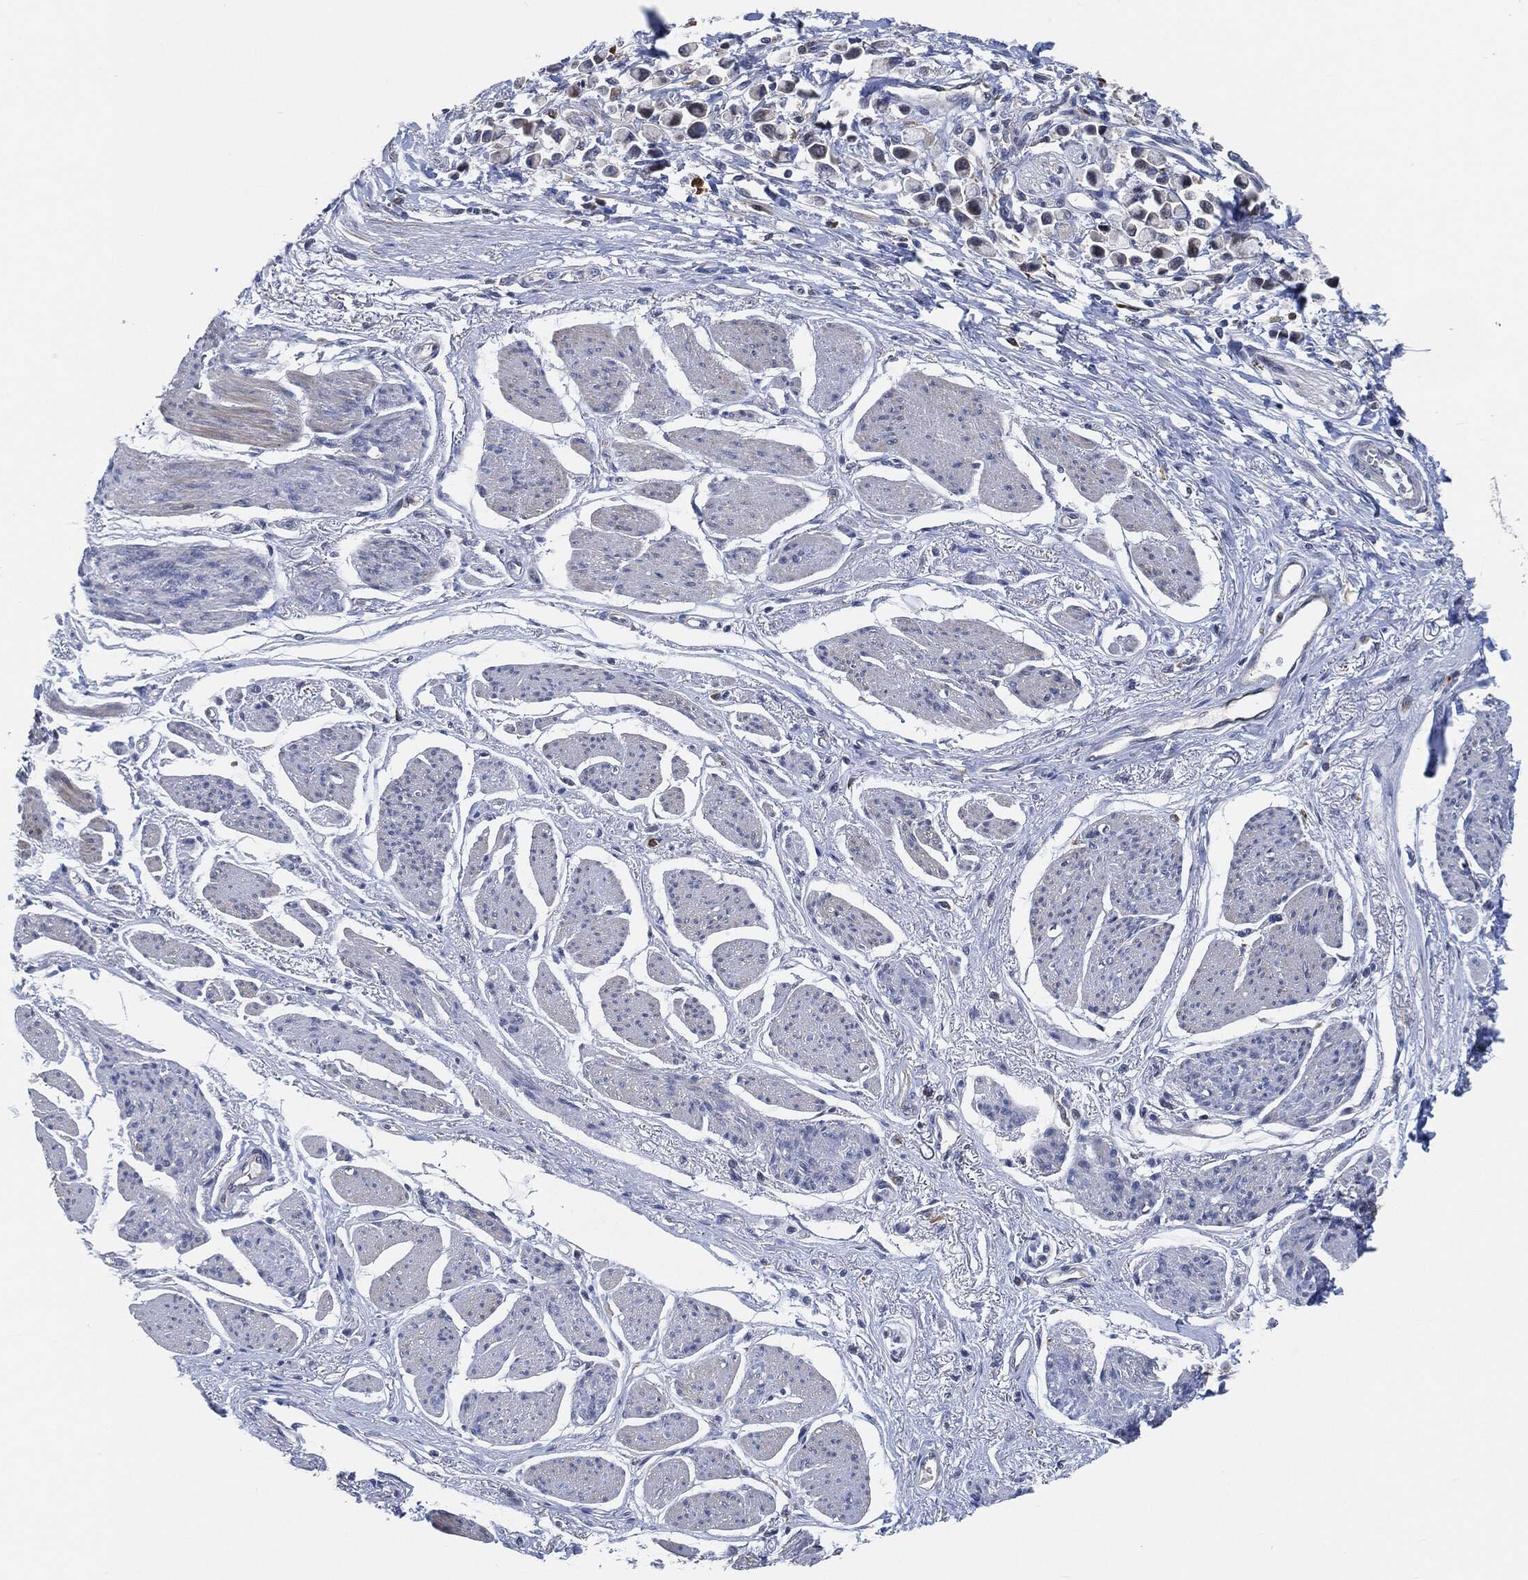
{"staining": {"intensity": "strong", "quantity": "25%-75%", "location": "cytoplasmic/membranous"}, "tissue": "stomach cancer", "cell_type": "Tumor cells", "image_type": "cancer", "snomed": [{"axis": "morphology", "description": "Adenocarcinoma, NOS"}, {"axis": "topography", "description": "Stomach"}], "caption": "The photomicrograph shows a brown stain indicating the presence of a protein in the cytoplasmic/membranous of tumor cells in adenocarcinoma (stomach).", "gene": "VSIG4", "patient": {"sex": "female", "age": 81}}